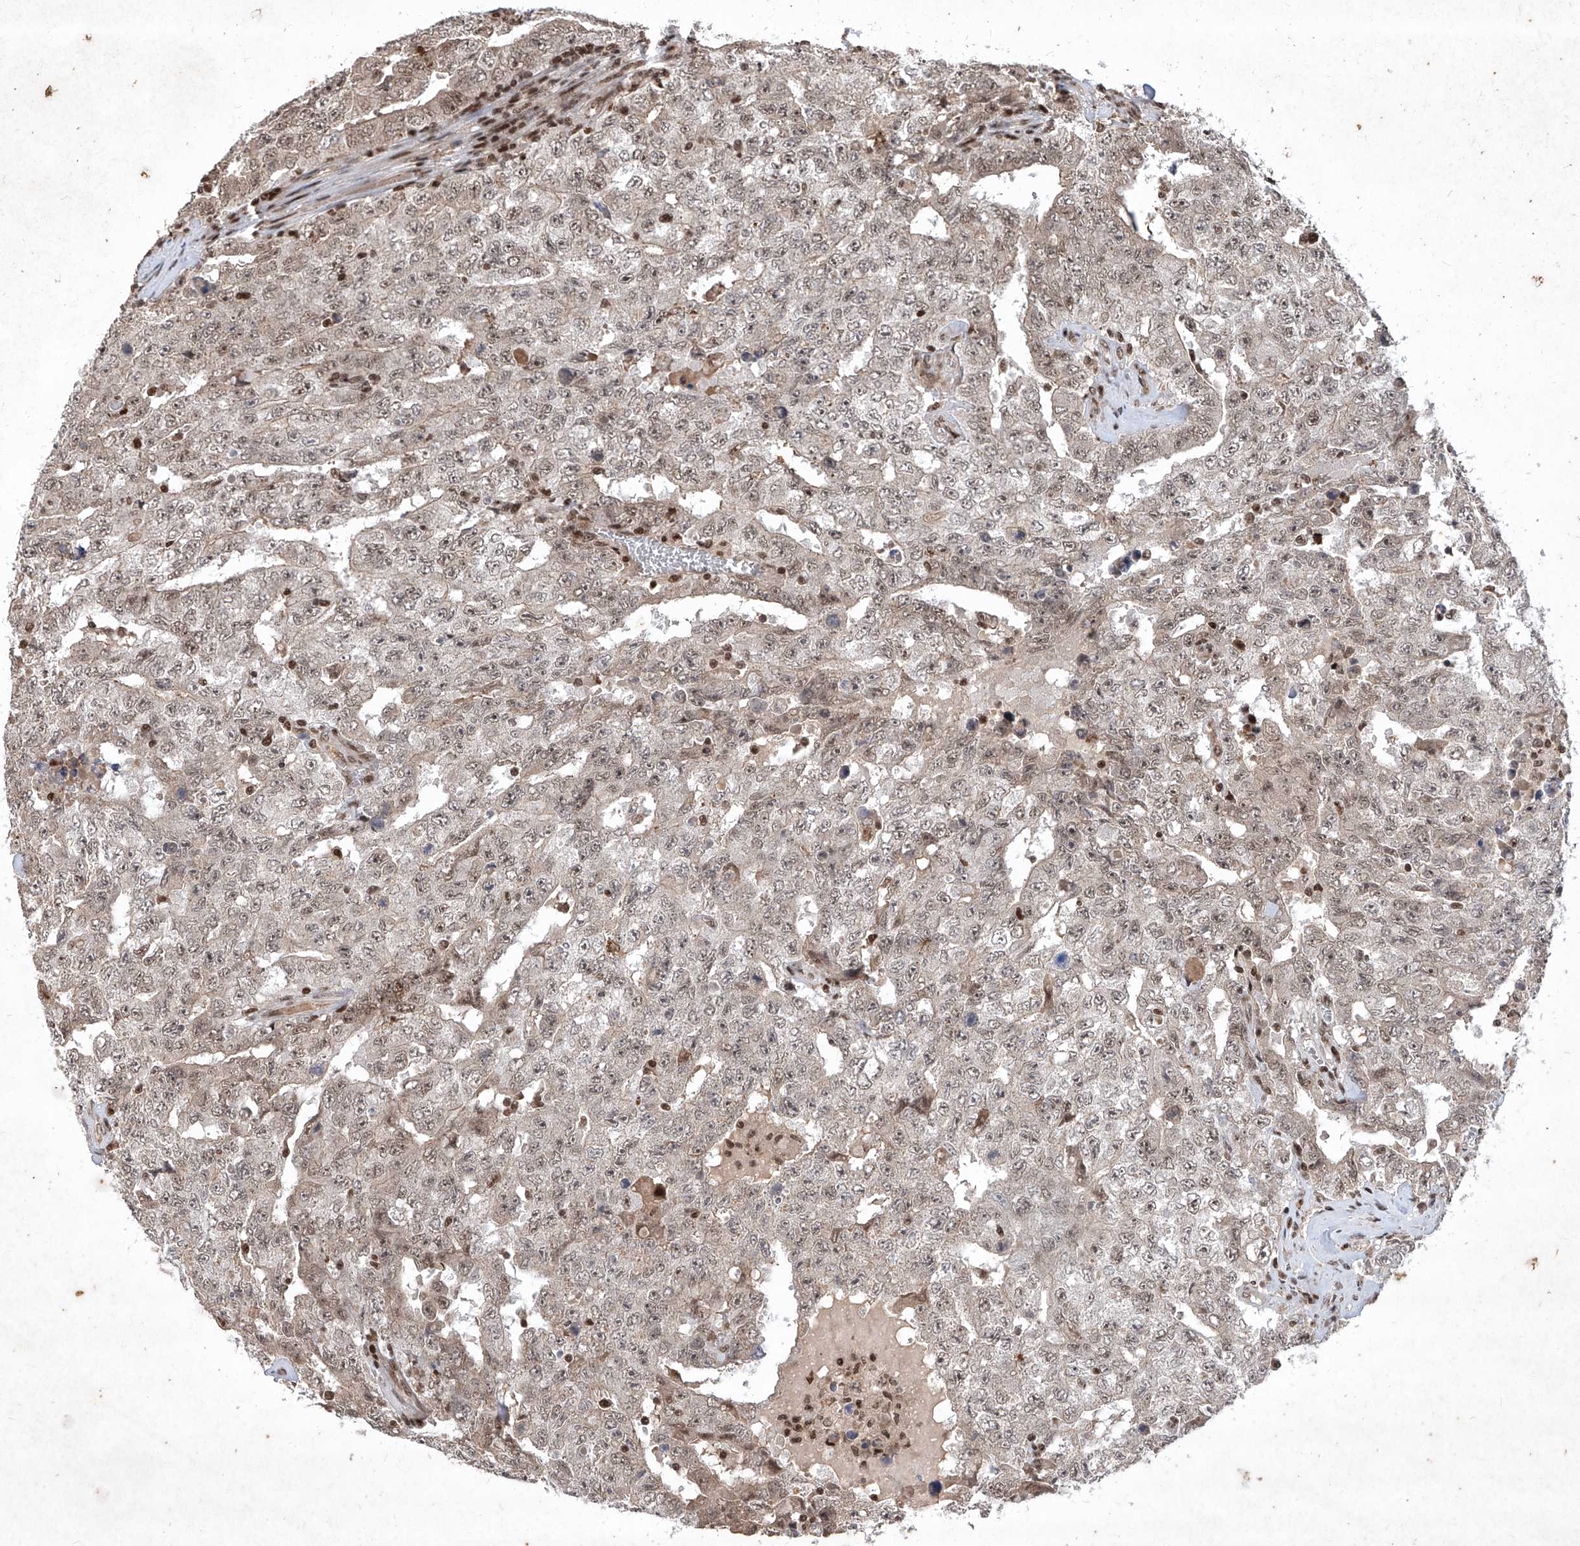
{"staining": {"intensity": "weak", "quantity": "25%-75%", "location": "cytoplasmic/membranous,nuclear"}, "tissue": "testis cancer", "cell_type": "Tumor cells", "image_type": "cancer", "snomed": [{"axis": "morphology", "description": "Carcinoma, Embryonal, NOS"}, {"axis": "topography", "description": "Testis"}], "caption": "Immunohistochemistry (IHC) (DAB) staining of human testis embryonal carcinoma shows weak cytoplasmic/membranous and nuclear protein expression in about 25%-75% of tumor cells. The protein is shown in brown color, while the nuclei are stained blue.", "gene": "IRF2", "patient": {"sex": "male", "age": 26}}